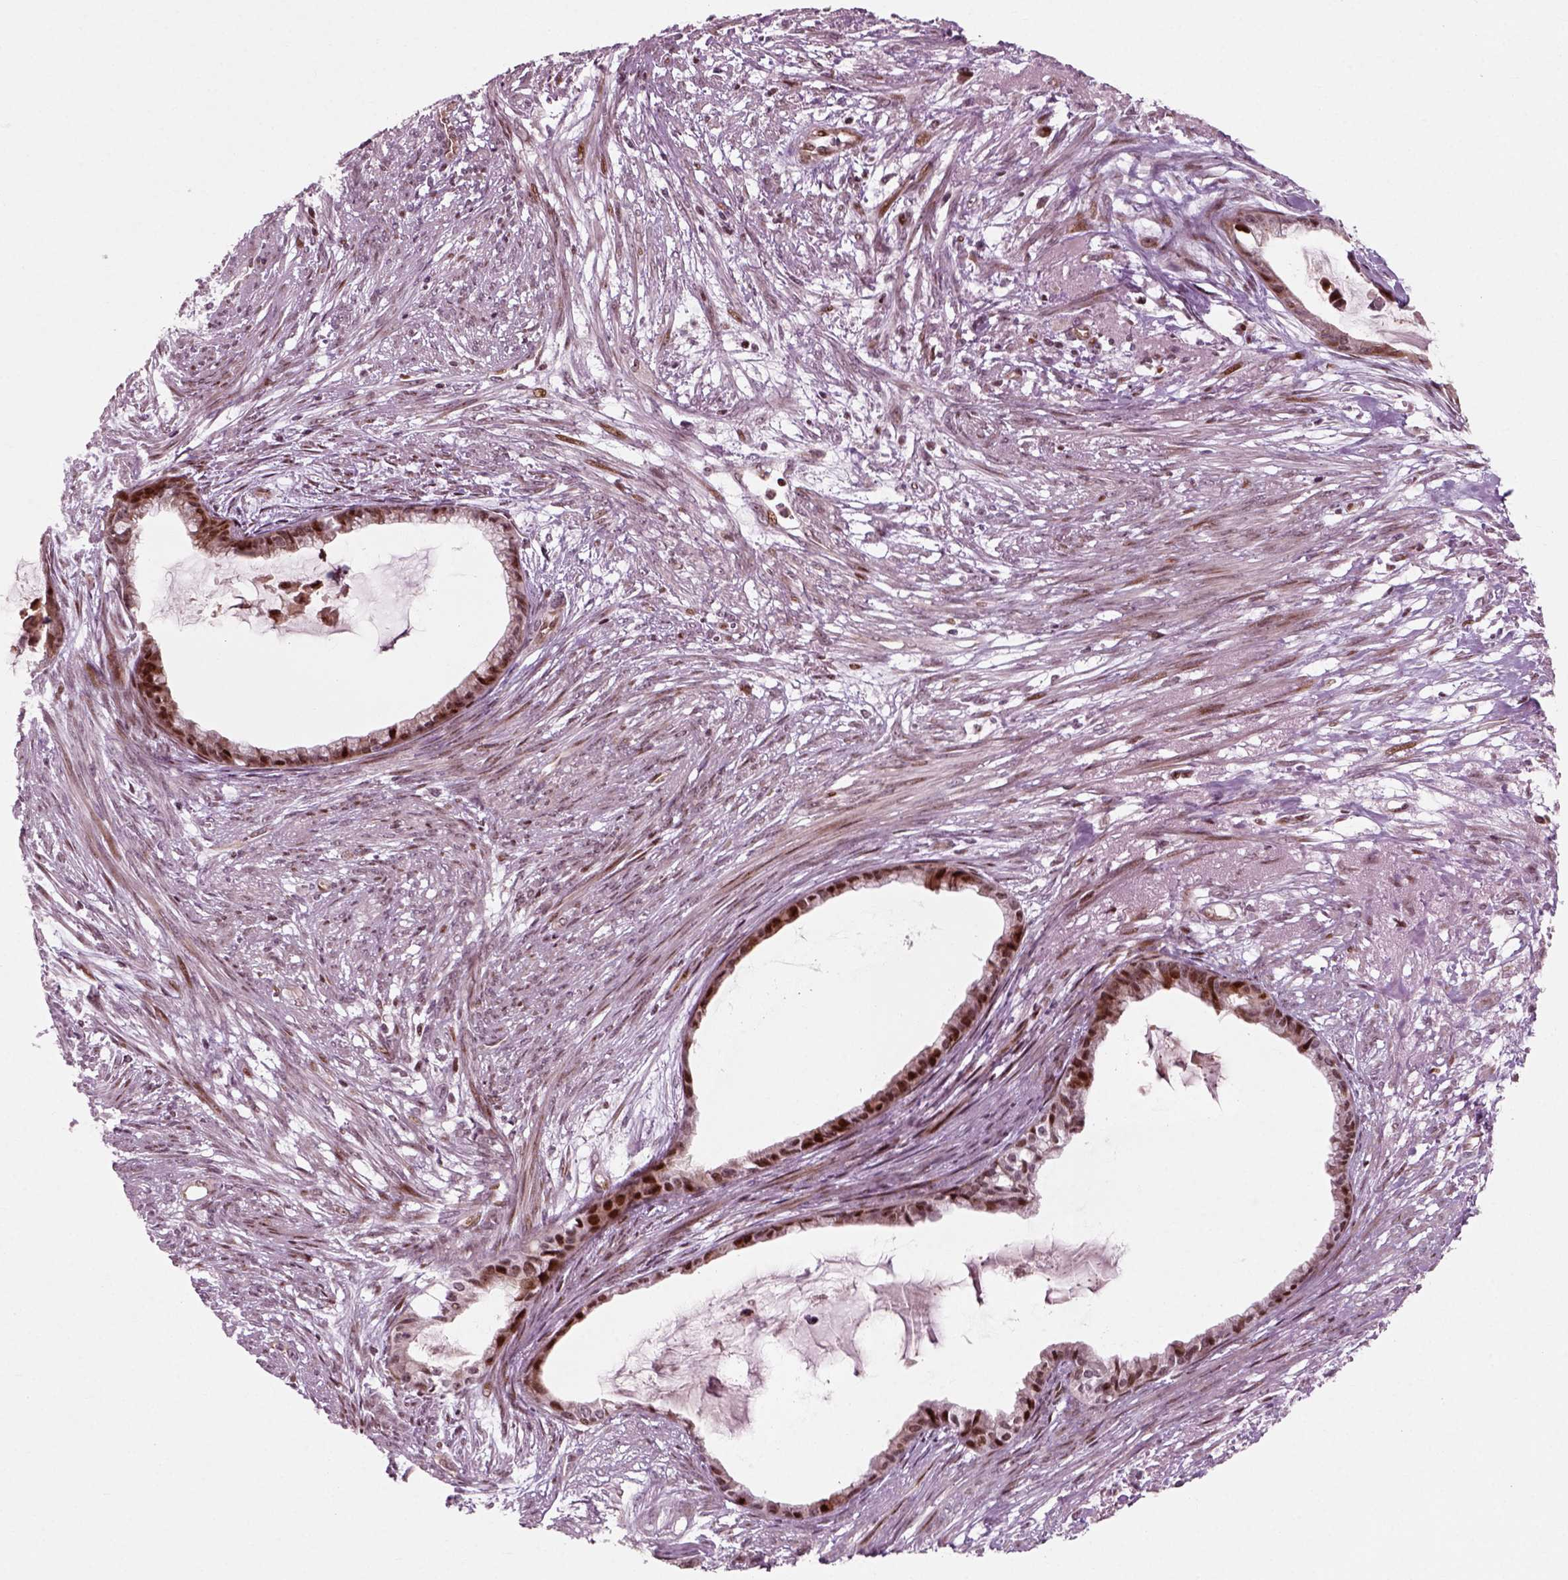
{"staining": {"intensity": "strong", "quantity": "25%-75%", "location": "nuclear"}, "tissue": "endometrial cancer", "cell_type": "Tumor cells", "image_type": "cancer", "snomed": [{"axis": "morphology", "description": "Adenocarcinoma, NOS"}, {"axis": "topography", "description": "Endometrium"}], "caption": "The immunohistochemical stain highlights strong nuclear positivity in tumor cells of adenocarcinoma (endometrial) tissue.", "gene": "CDC14A", "patient": {"sex": "female", "age": 86}}